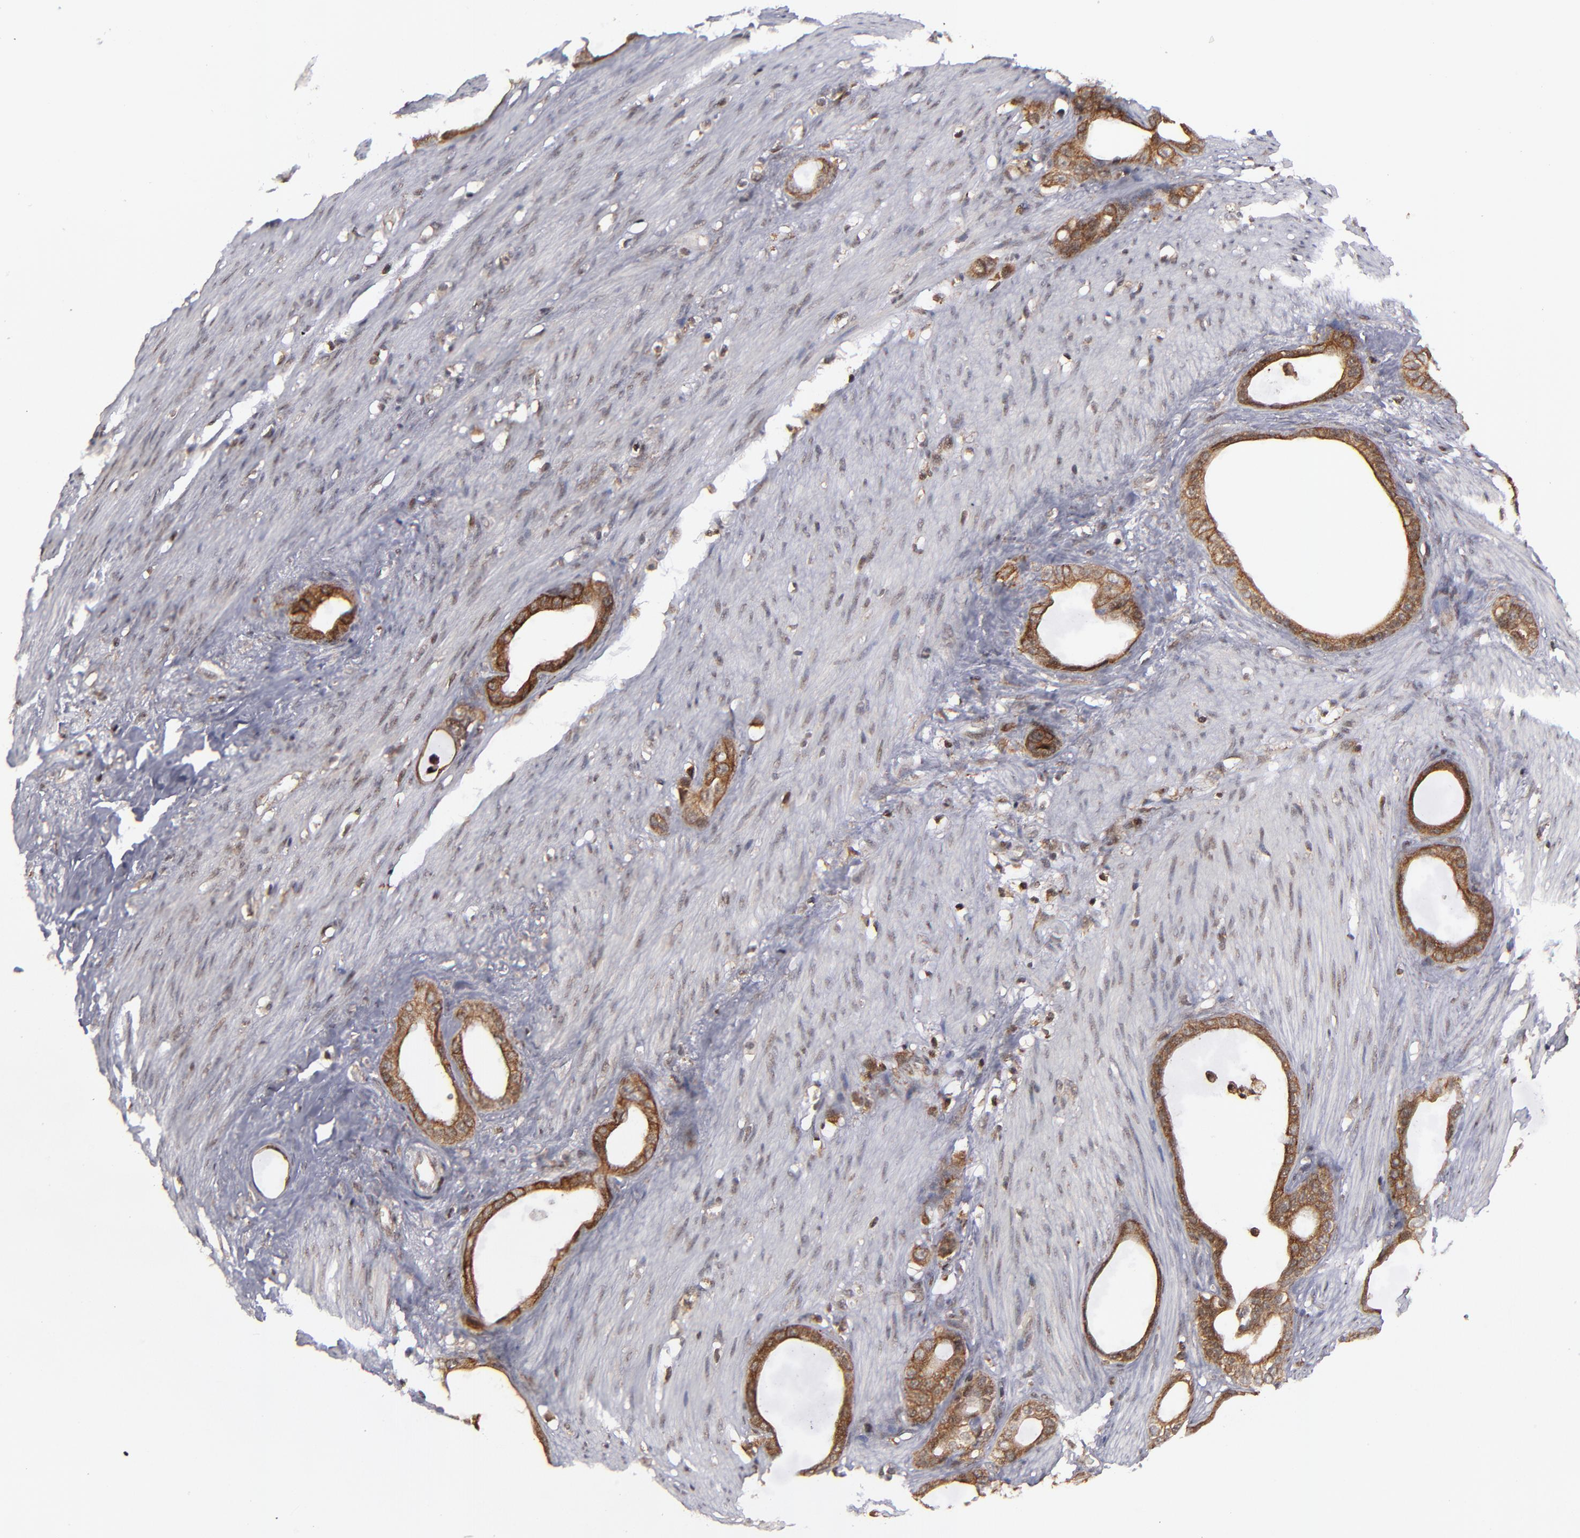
{"staining": {"intensity": "strong", "quantity": ">75%", "location": "cytoplasmic/membranous,nuclear"}, "tissue": "stomach cancer", "cell_type": "Tumor cells", "image_type": "cancer", "snomed": [{"axis": "morphology", "description": "Adenocarcinoma, NOS"}, {"axis": "topography", "description": "Stomach"}], "caption": "This is a micrograph of IHC staining of stomach cancer (adenocarcinoma), which shows strong staining in the cytoplasmic/membranous and nuclear of tumor cells.", "gene": "RGS6", "patient": {"sex": "female", "age": 75}}